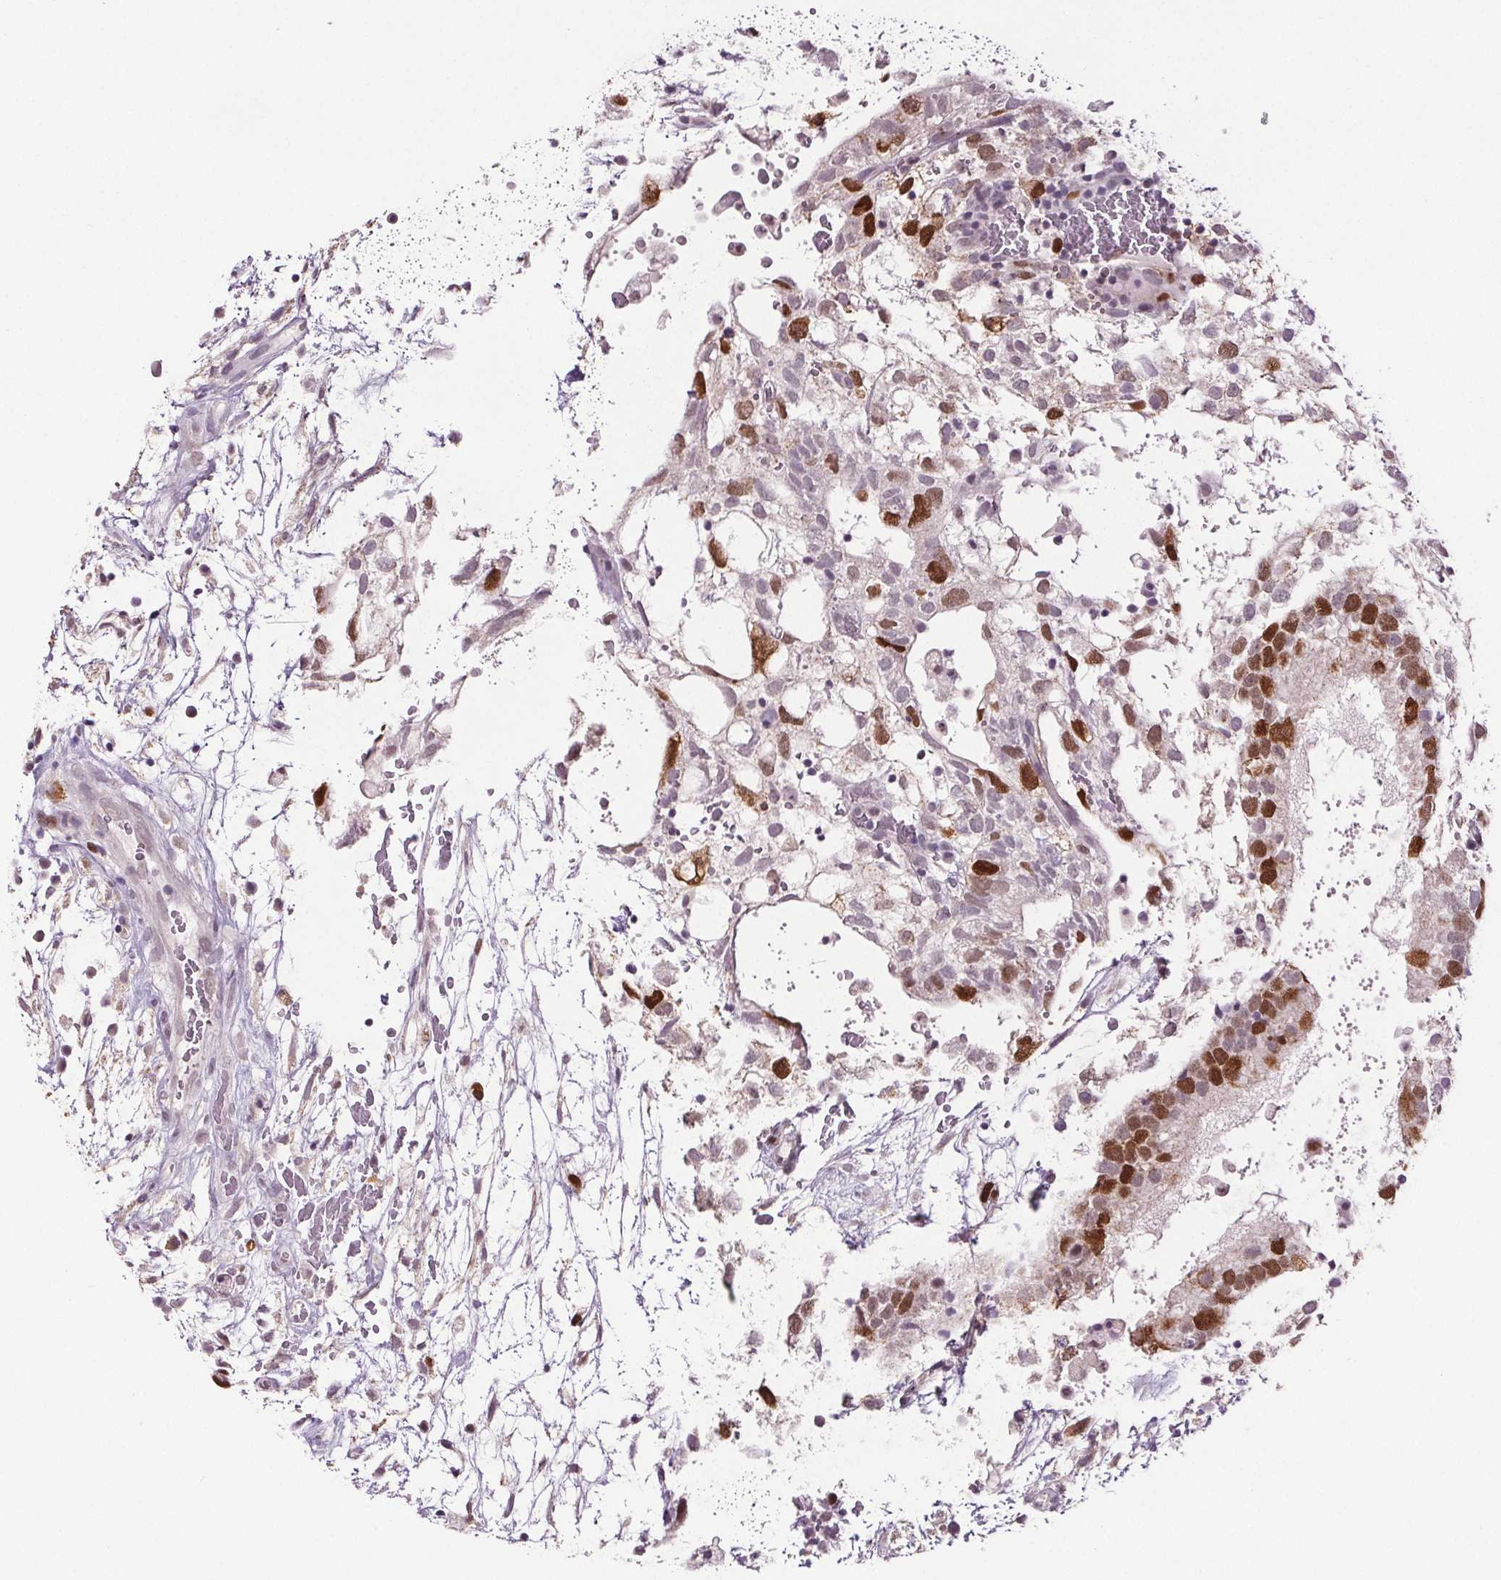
{"staining": {"intensity": "moderate", "quantity": "25%-75%", "location": "nuclear"}, "tissue": "testis cancer", "cell_type": "Tumor cells", "image_type": "cancer", "snomed": [{"axis": "morphology", "description": "Normal tissue, NOS"}, {"axis": "morphology", "description": "Carcinoma, Embryonal, NOS"}, {"axis": "topography", "description": "Testis"}], "caption": "Brown immunohistochemical staining in testis cancer demonstrates moderate nuclear expression in about 25%-75% of tumor cells. (DAB IHC, brown staining for protein, blue staining for nuclei).", "gene": "CENPF", "patient": {"sex": "male", "age": 32}}